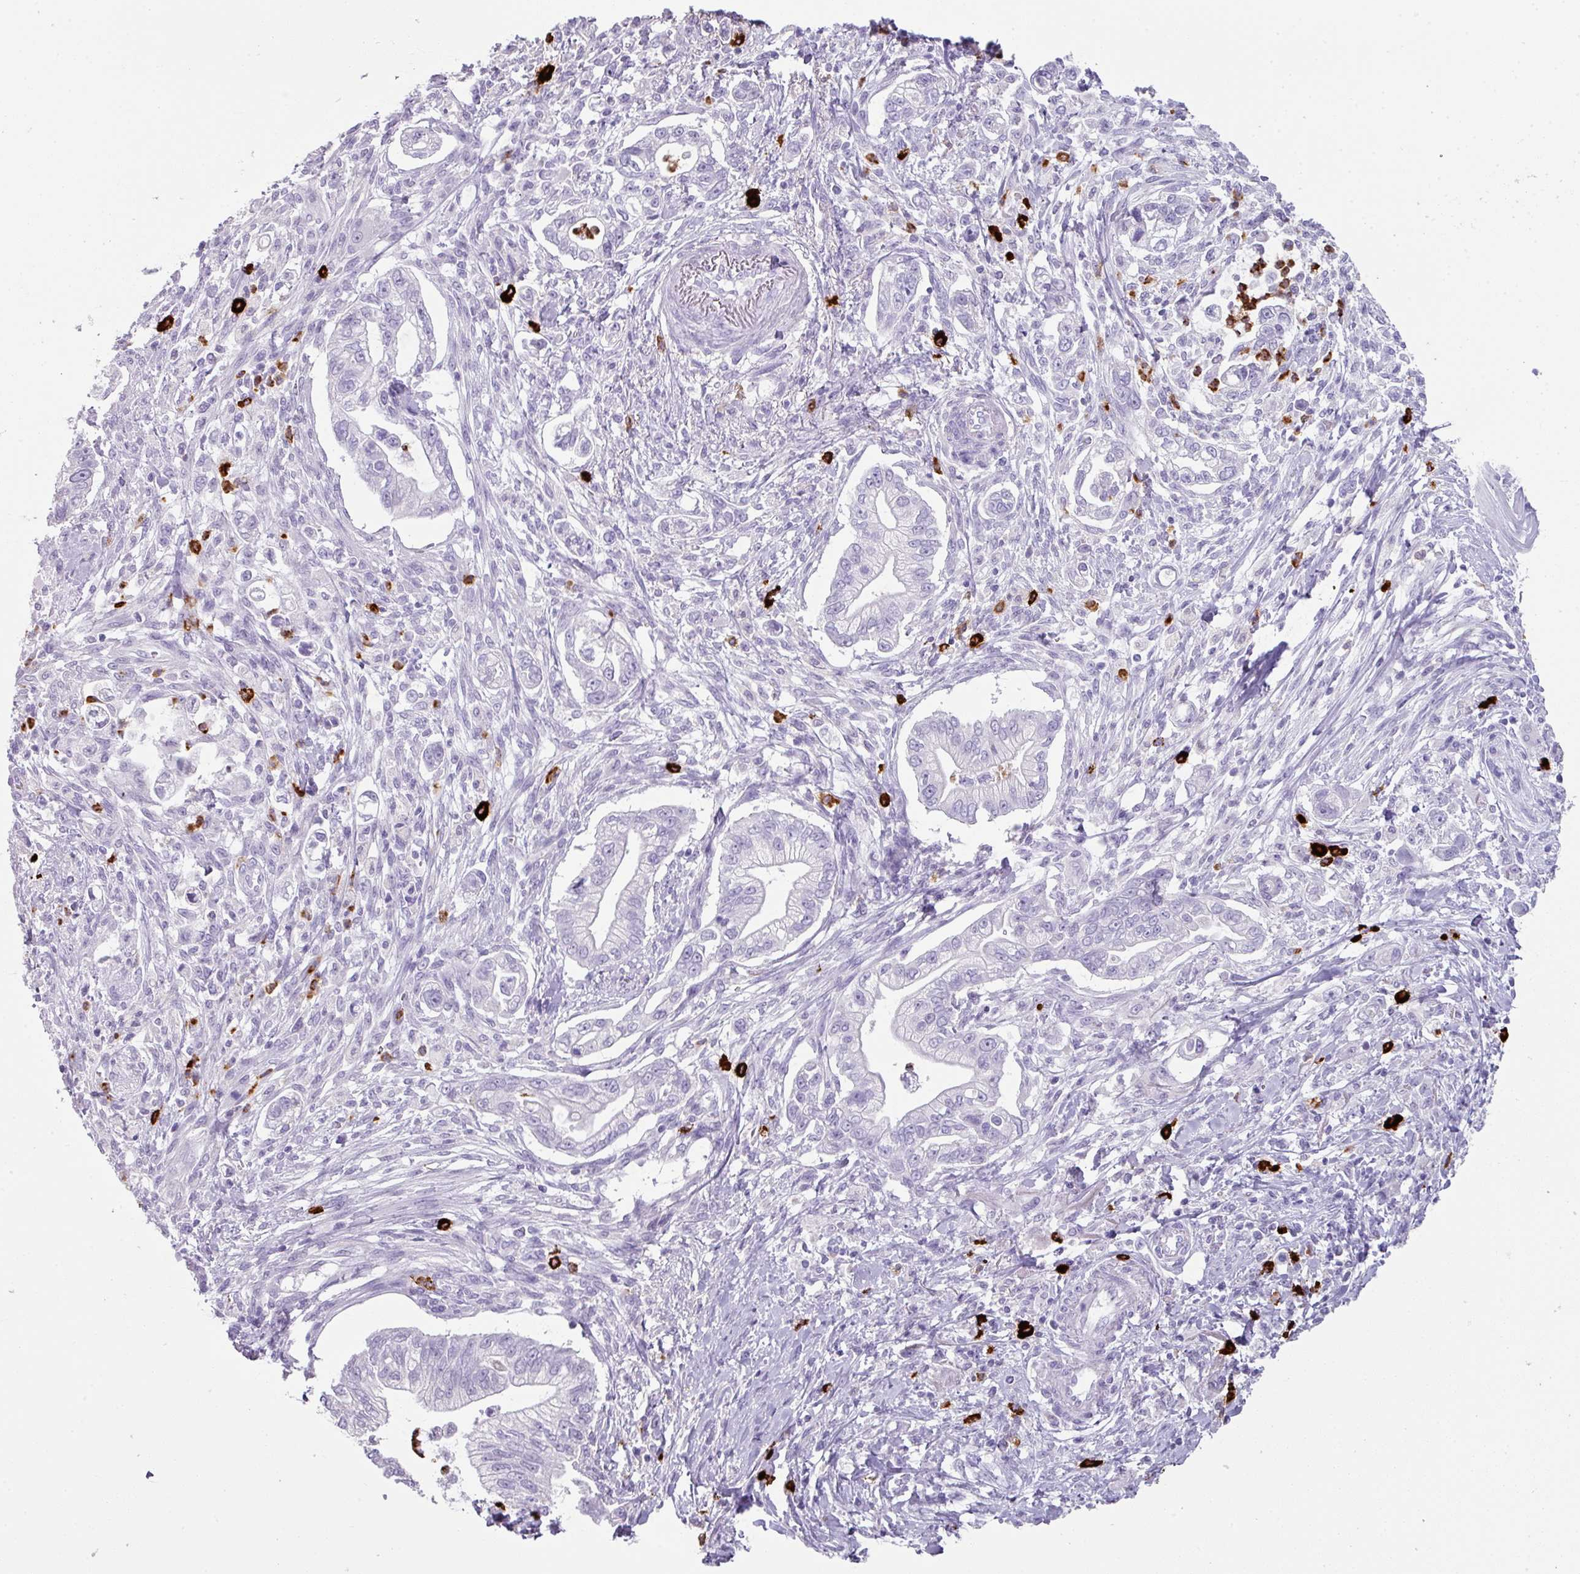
{"staining": {"intensity": "negative", "quantity": "none", "location": "none"}, "tissue": "pancreatic cancer", "cell_type": "Tumor cells", "image_type": "cancer", "snomed": [{"axis": "morphology", "description": "Adenocarcinoma, NOS"}, {"axis": "topography", "description": "Pancreas"}], "caption": "DAB (3,3'-diaminobenzidine) immunohistochemical staining of human pancreatic cancer exhibits no significant positivity in tumor cells.", "gene": "CTSG", "patient": {"sex": "male", "age": 70}}